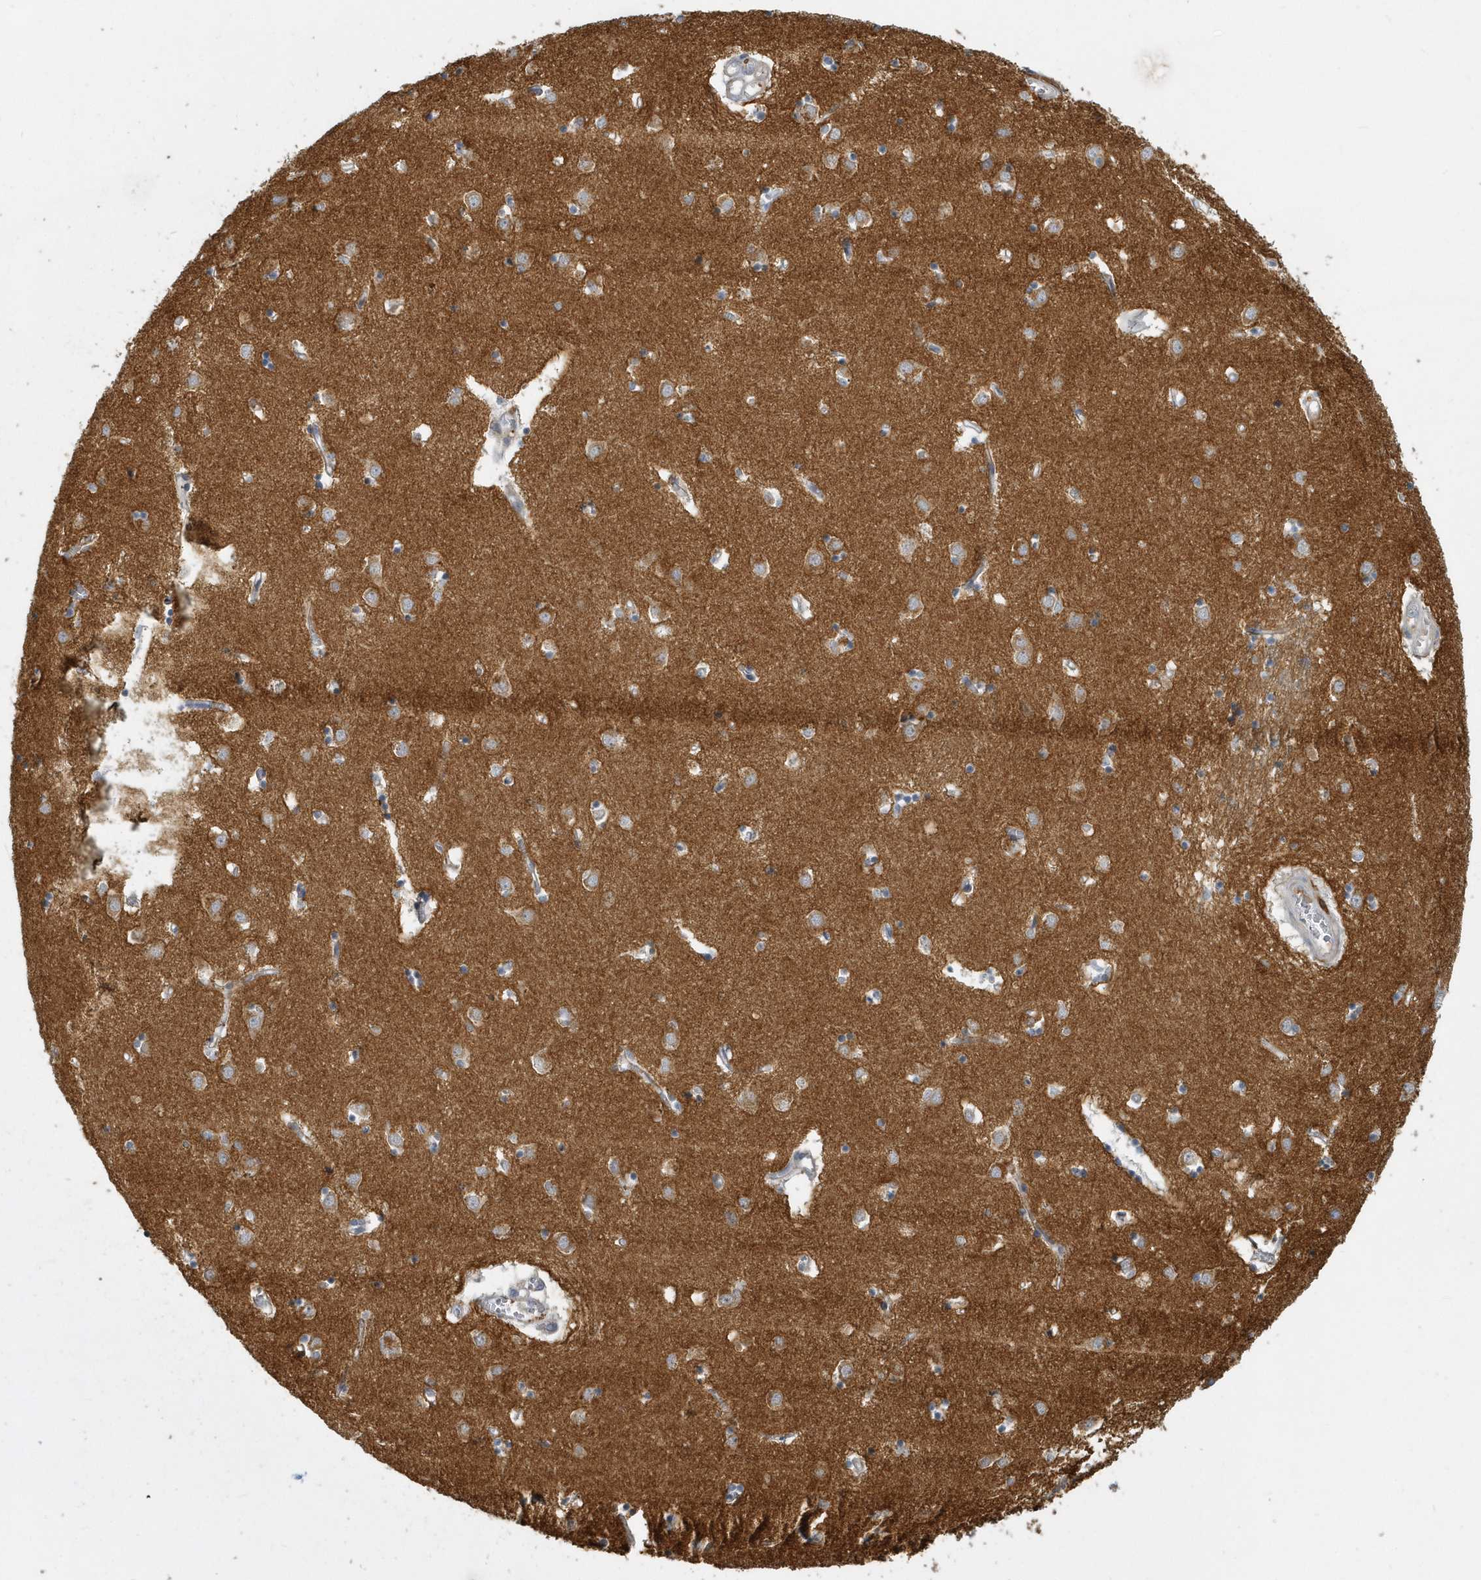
{"staining": {"intensity": "weak", "quantity": "25%-75%", "location": "cytoplasmic/membranous"}, "tissue": "caudate", "cell_type": "Glial cells", "image_type": "normal", "snomed": [{"axis": "morphology", "description": "Normal tissue, NOS"}, {"axis": "topography", "description": "Lateral ventricle wall"}], "caption": "Glial cells exhibit weak cytoplasmic/membranous positivity in about 25%-75% of cells in normal caudate. (DAB IHC, brown staining for protein, blue staining for nuclei).", "gene": "NAPB", "patient": {"sex": "male", "age": 70}}